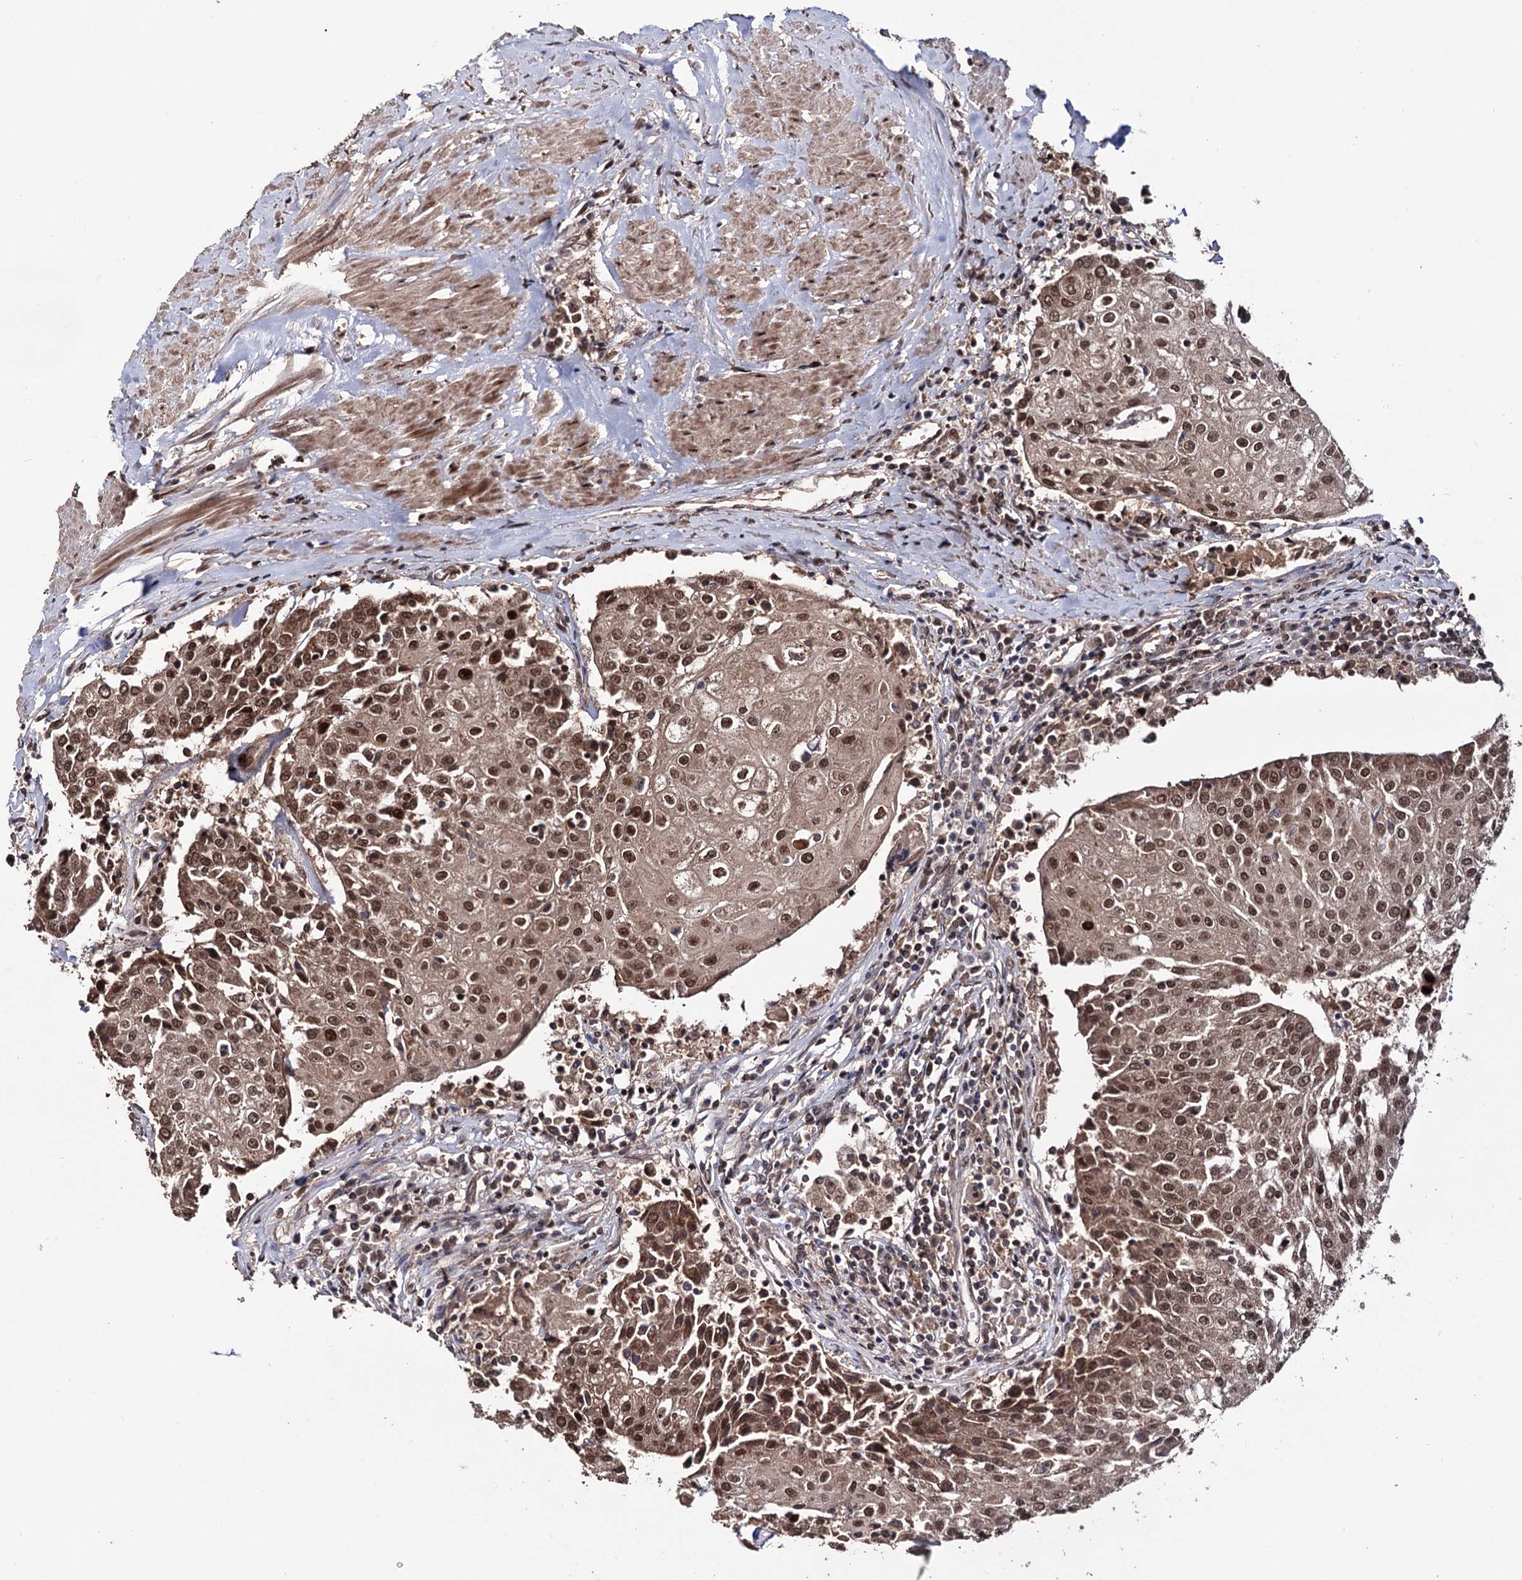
{"staining": {"intensity": "moderate", "quantity": ">75%", "location": "cytoplasmic/membranous,nuclear"}, "tissue": "urothelial cancer", "cell_type": "Tumor cells", "image_type": "cancer", "snomed": [{"axis": "morphology", "description": "Urothelial carcinoma, High grade"}, {"axis": "topography", "description": "Urinary bladder"}], "caption": "Human high-grade urothelial carcinoma stained with a protein marker demonstrates moderate staining in tumor cells.", "gene": "KLF5", "patient": {"sex": "female", "age": 85}}